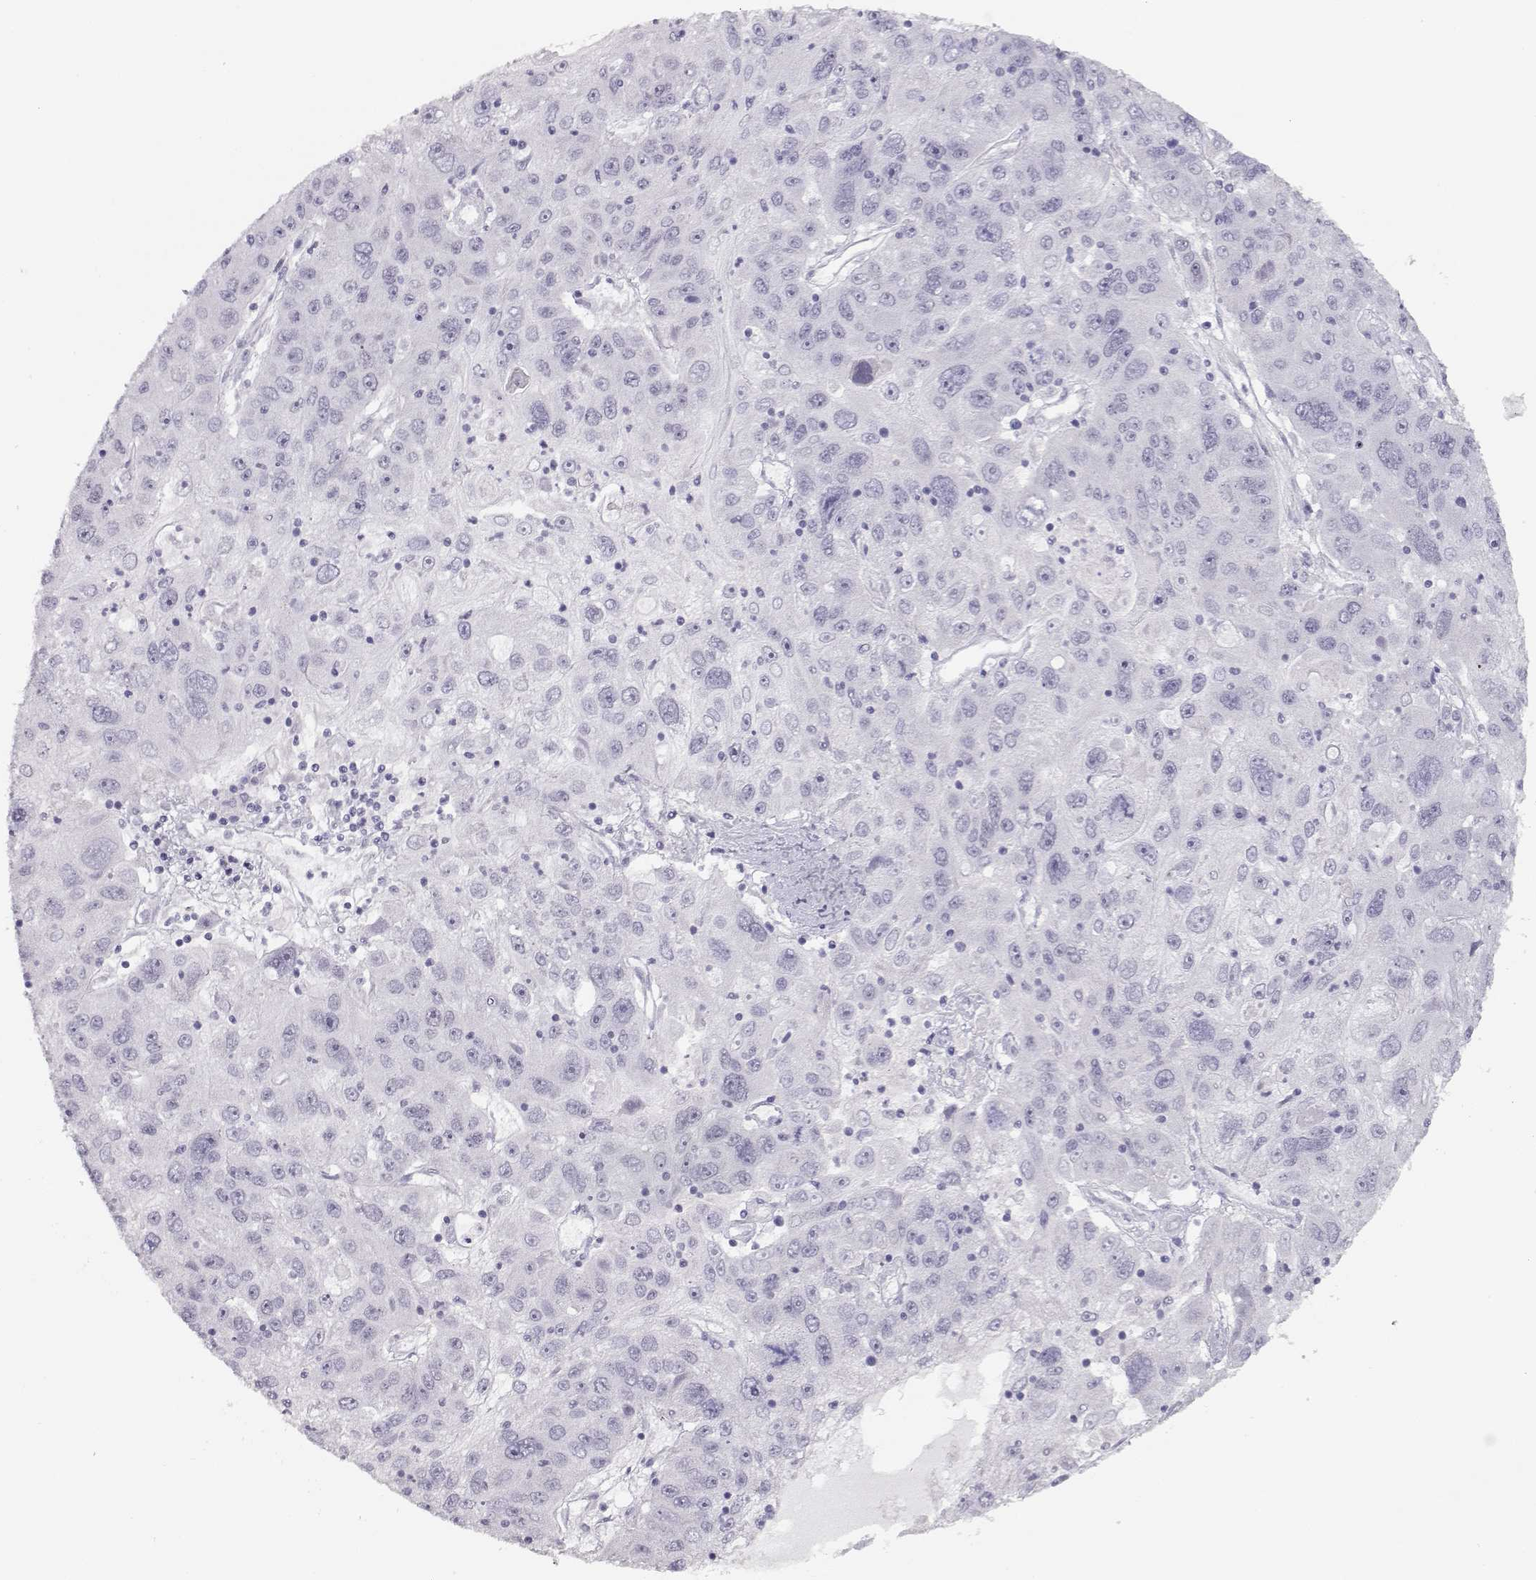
{"staining": {"intensity": "negative", "quantity": "none", "location": "none"}, "tissue": "stomach cancer", "cell_type": "Tumor cells", "image_type": "cancer", "snomed": [{"axis": "morphology", "description": "Adenocarcinoma, NOS"}, {"axis": "topography", "description": "Stomach"}], "caption": "IHC photomicrograph of neoplastic tissue: stomach cancer (adenocarcinoma) stained with DAB displays no significant protein positivity in tumor cells.", "gene": "IMPG1", "patient": {"sex": "male", "age": 56}}